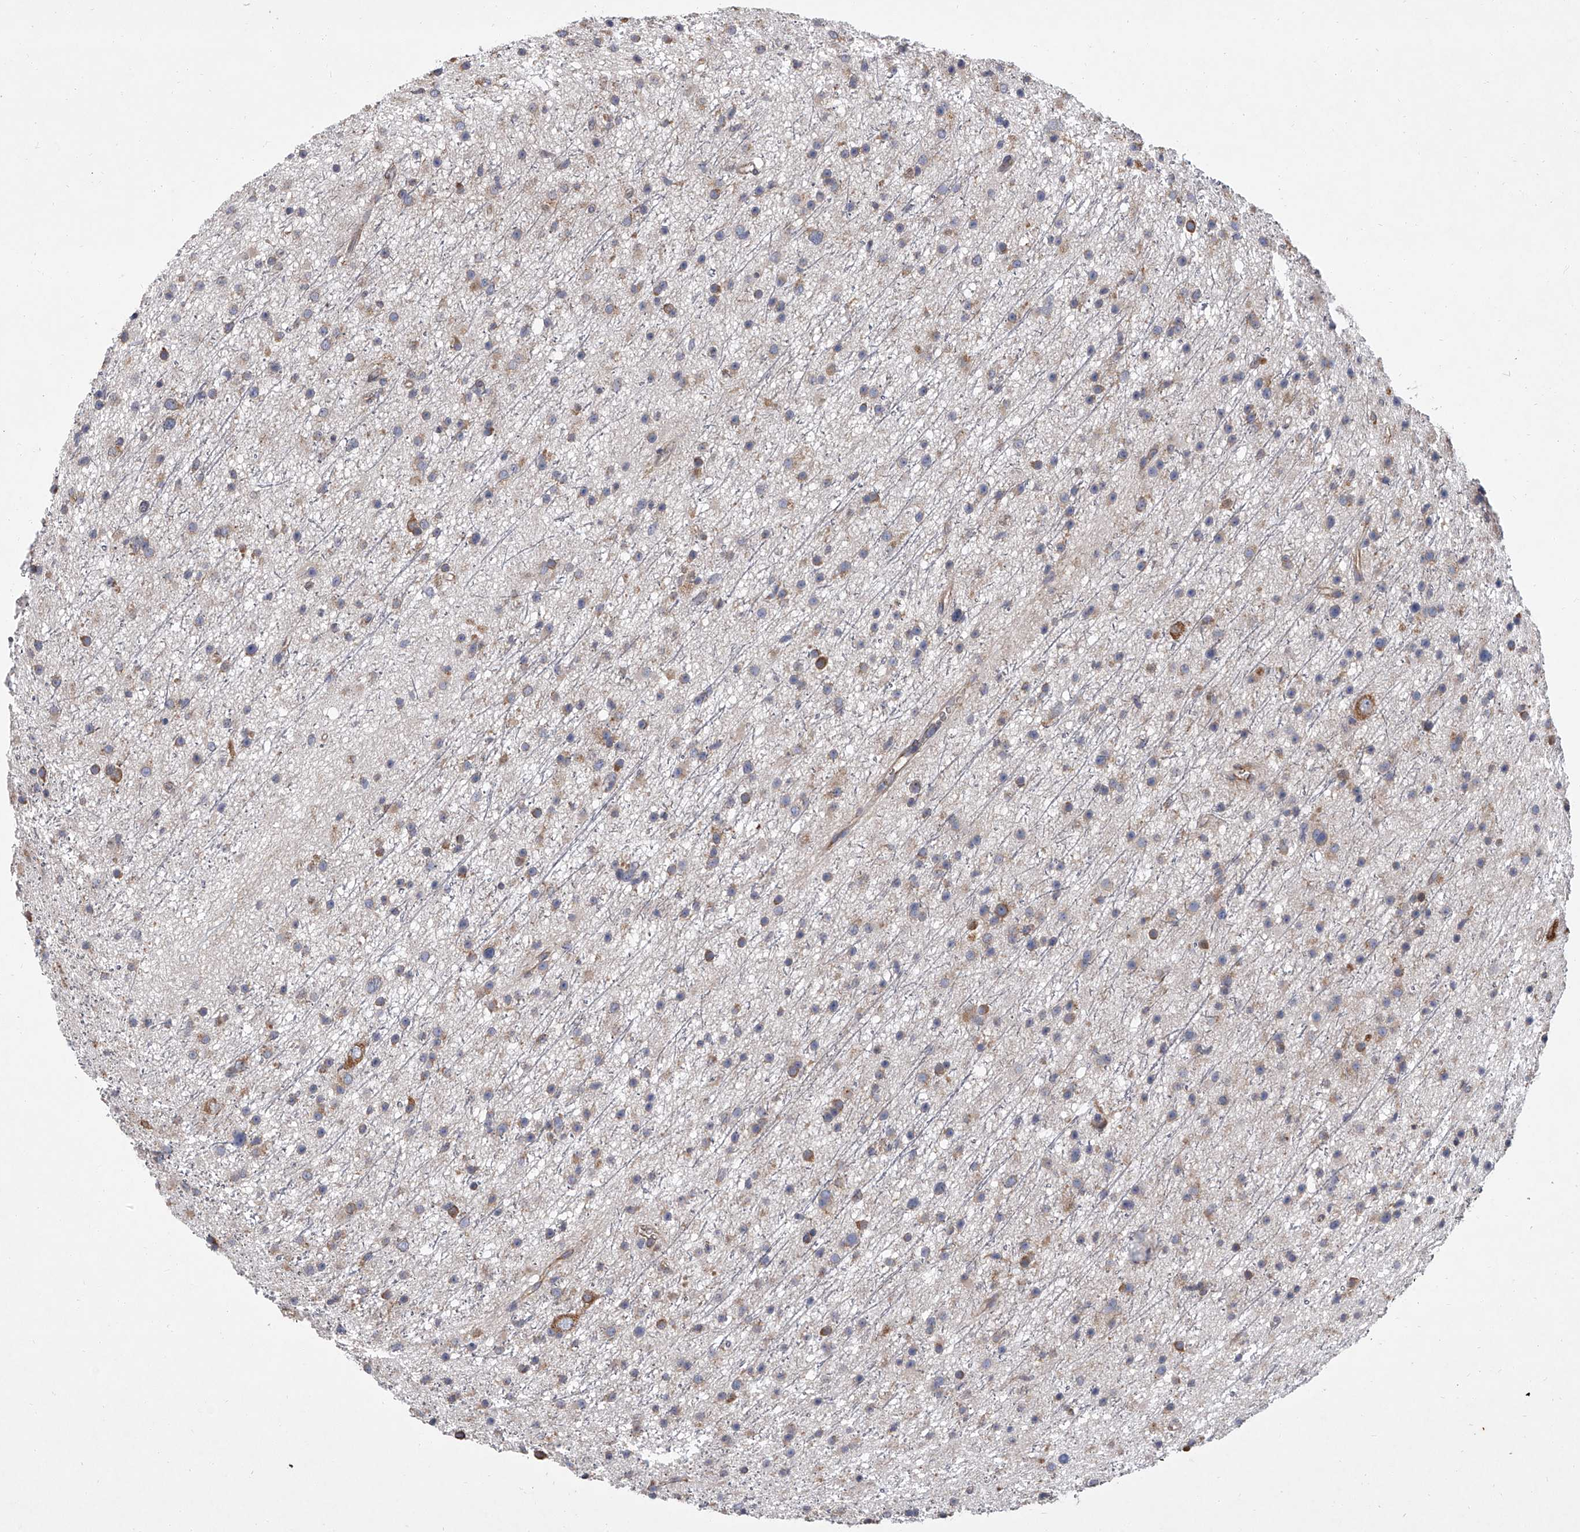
{"staining": {"intensity": "moderate", "quantity": "<25%", "location": "cytoplasmic/membranous"}, "tissue": "glioma", "cell_type": "Tumor cells", "image_type": "cancer", "snomed": [{"axis": "morphology", "description": "Glioma, malignant, Low grade"}, {"axis": "topography", "description": "Cerebral cortex"}], "caption": "Protein positivity by immunohistochemistry reveals moderate cytoplasmic/membranous expression in about <25% of tumor cells in malignant glioma (low-grade). The staining was performed using DAB (3,3'-diaminobenzidine) to visualize the protein expression in brown, while the nuclei were stained in blue with hematoxylin (Magnification: 20x).", "gene": "EIF2S2", "patient": {"sex": "female", "age": 39}}